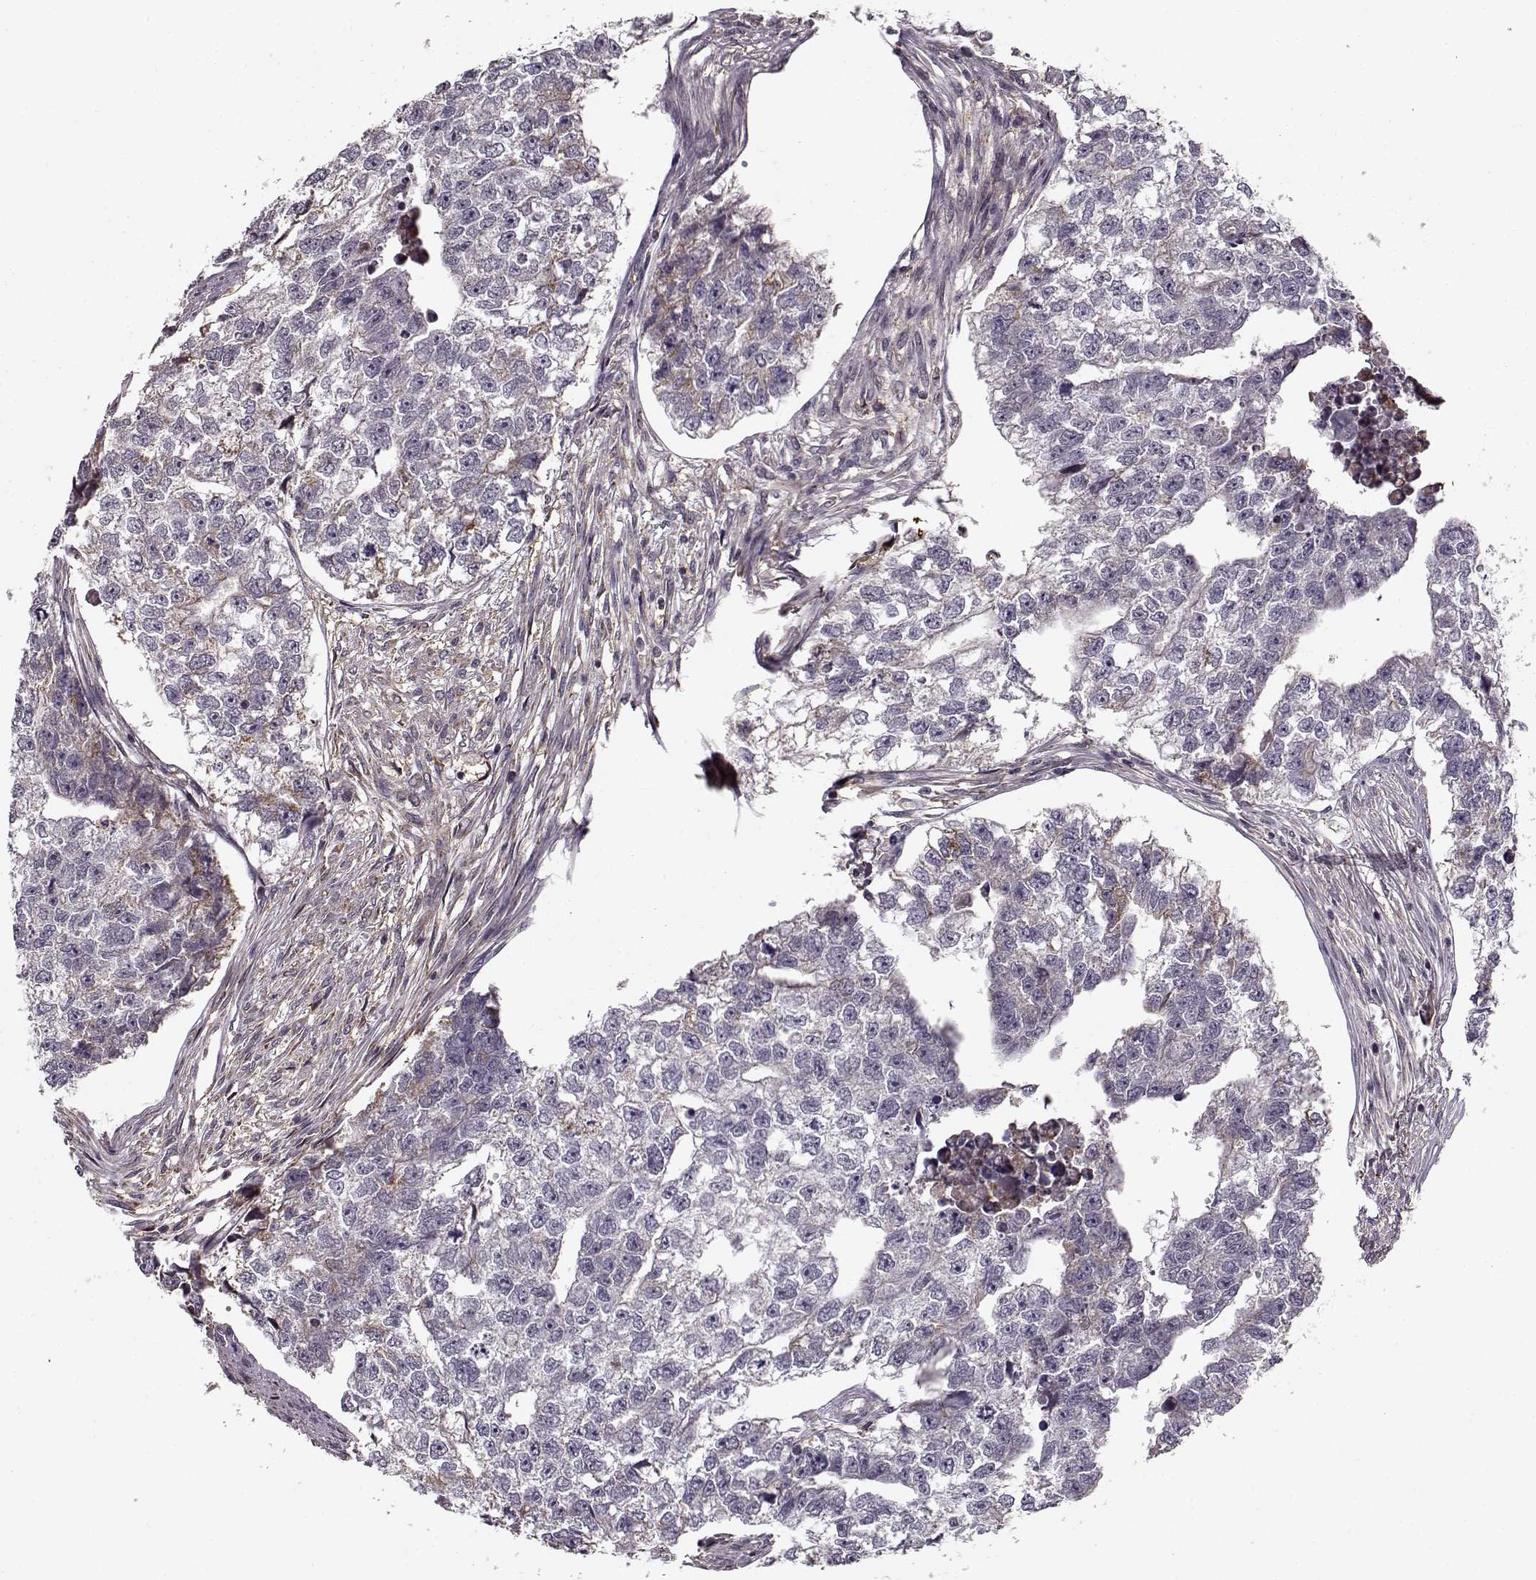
{"staining": {"intensity": "negative", "quantity": "none", "location": "none"}, "tissue": "testis cancer", "cell_type": "Tumor cells", "image_type": "cancer", "snomed": [{"axis": "morphology", "description": "Carcinoma, Embryonal, NOS"}, {"axis": "morphology", "description": "Teratoma, malignant, NOS"}, {"axis": "topography", "description": "Testis"}], "caption": "The IHC histopathology image has no significant expression in tumor cells of testis cancer tissue. (DAB (3,3'-diaminobenzidine) immunohistochemistry (IHC) visualized using brightfield microscopy, high magnification).", "gene": "MFSD1", "patient": {"sex": "male", "age": 44}}